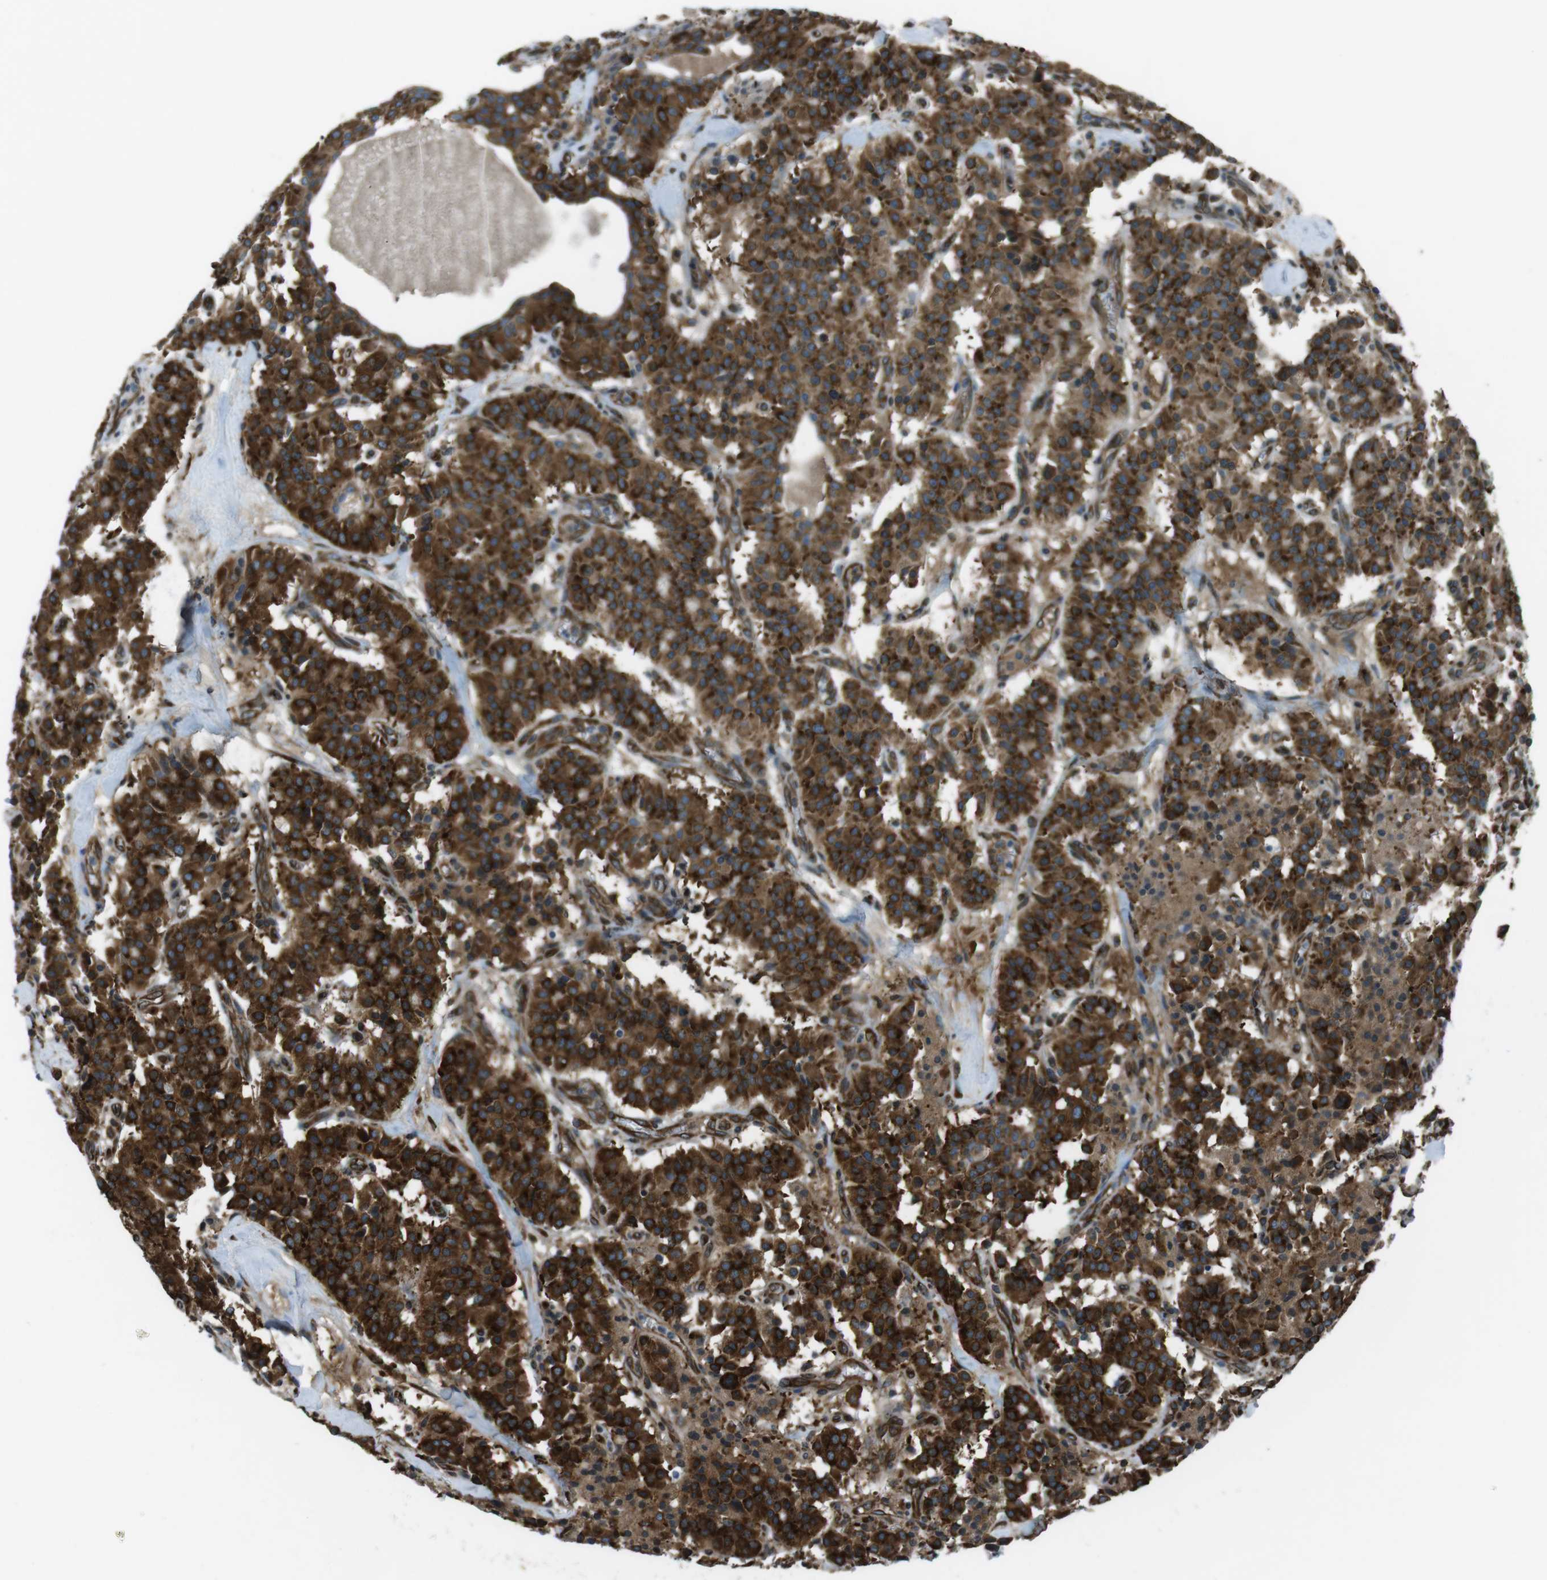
{"staining": {"intensity": "strong", "quantity": ">75%", "location": "cytoplasmic/membranous"}, "tissue": "carcinoid", "cell_type": "Tumor cells", "image_type": "cancer", "snomed": [{"axis": "morphology", "description": "Carcinoid, malignant, NOS"}, {"axis": "topography", "description": "Lung"}], "caption": "Carcinoid (malignant) stained with a brown dye demonstrates strong cytoplasmic/membranous positive positivity in approximately >75% of tumor cells.", "gene": "KTN1", "patient": {"sex": "male", "age": 30}}